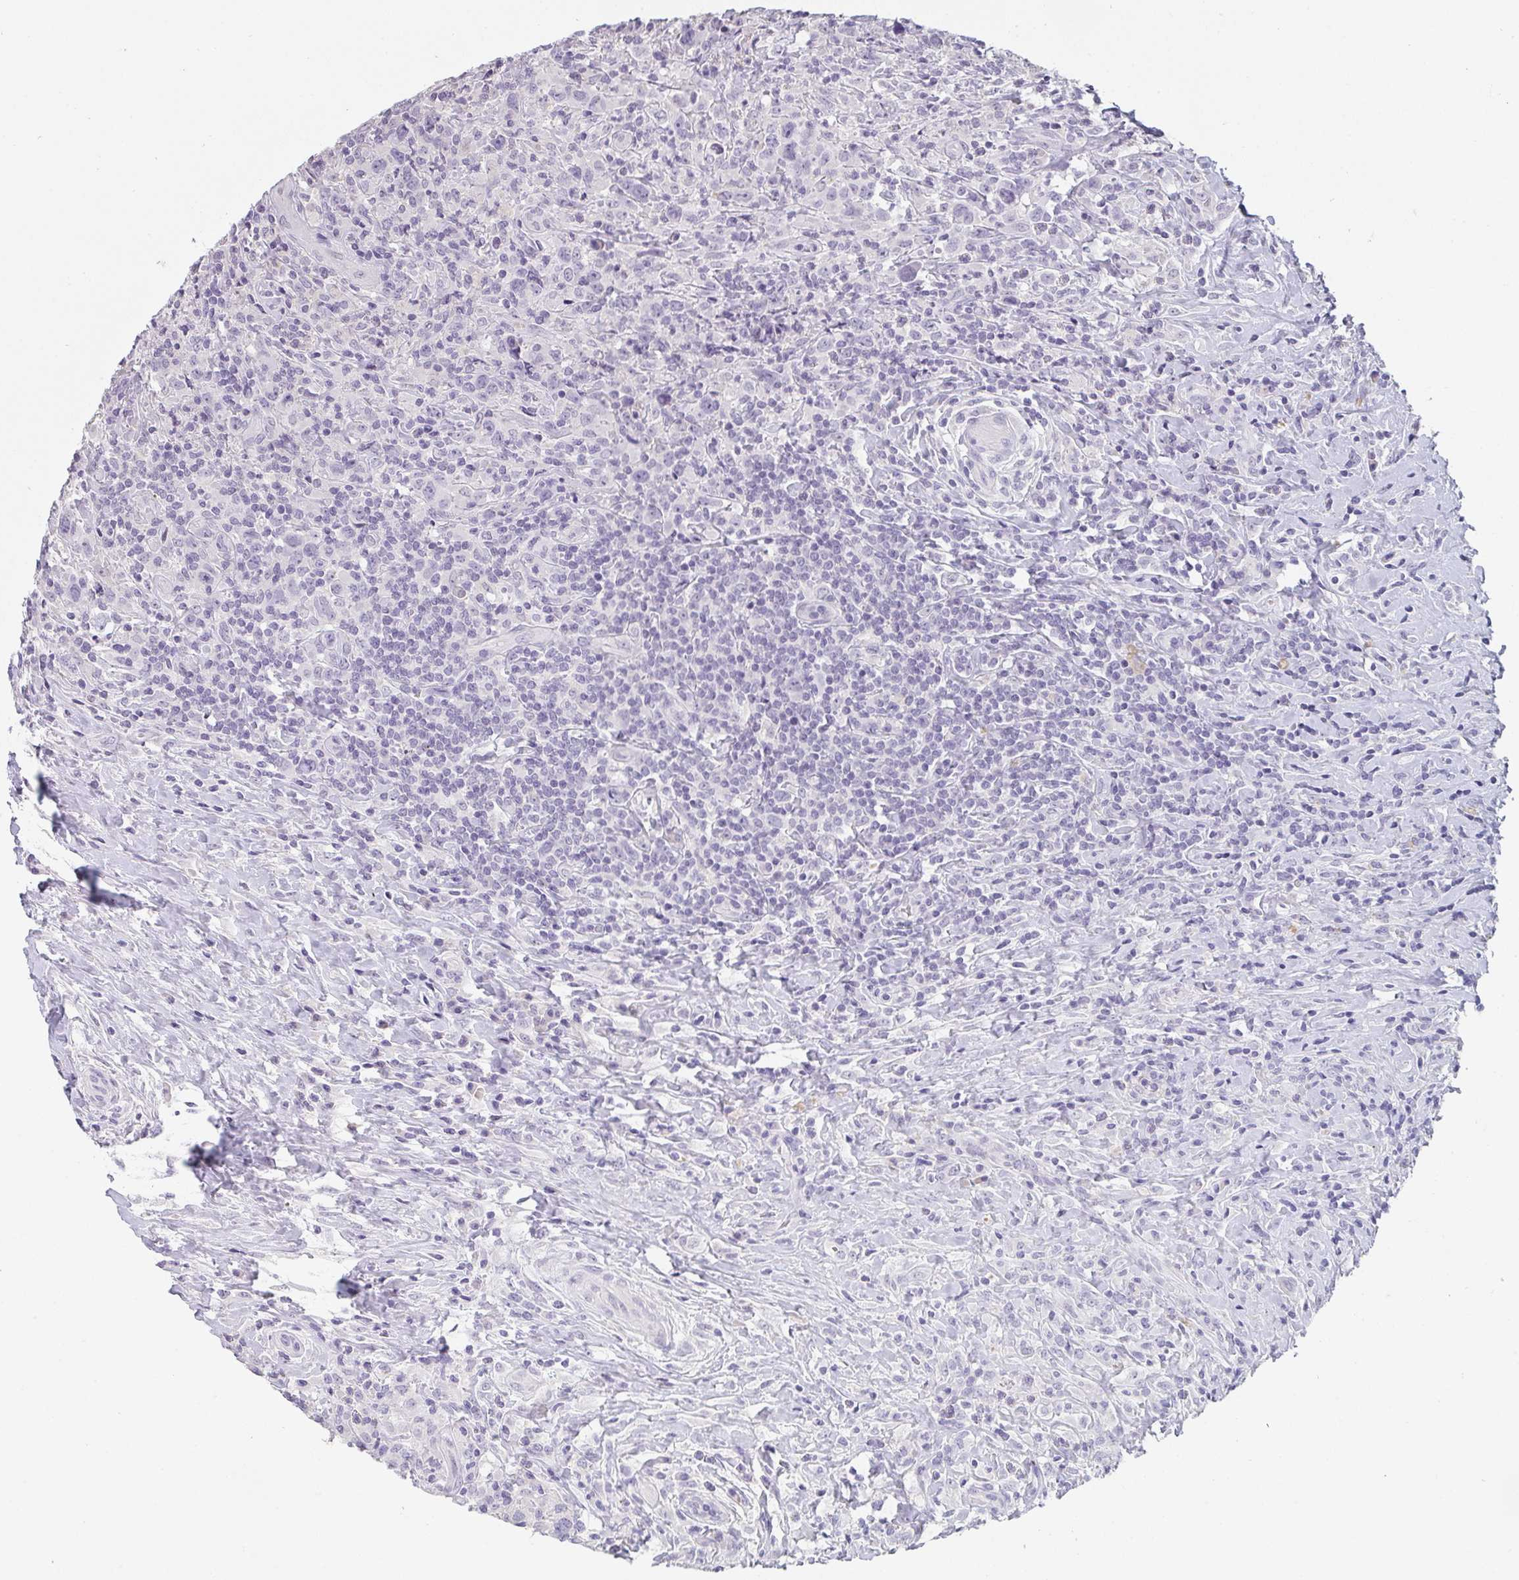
{"staining": {"intensity": "negative", "quantity": "none", "location": "none"}, "tissue": "lymphoma", "cell_type": "Tumor cells", "image_type": "cancer", "snomed": [{"axis": "morphology", "description": "Hodgkin's disease, NOS"}, {"axis": "topography", "description": "Lymph node"}], "caption": "This is an IHC photomicrograph of Hodgkin's disease. There is no positivity in tumor cells.", "gene": "C1QTNF8", "patient": {"sex": "female", "age": 18}}